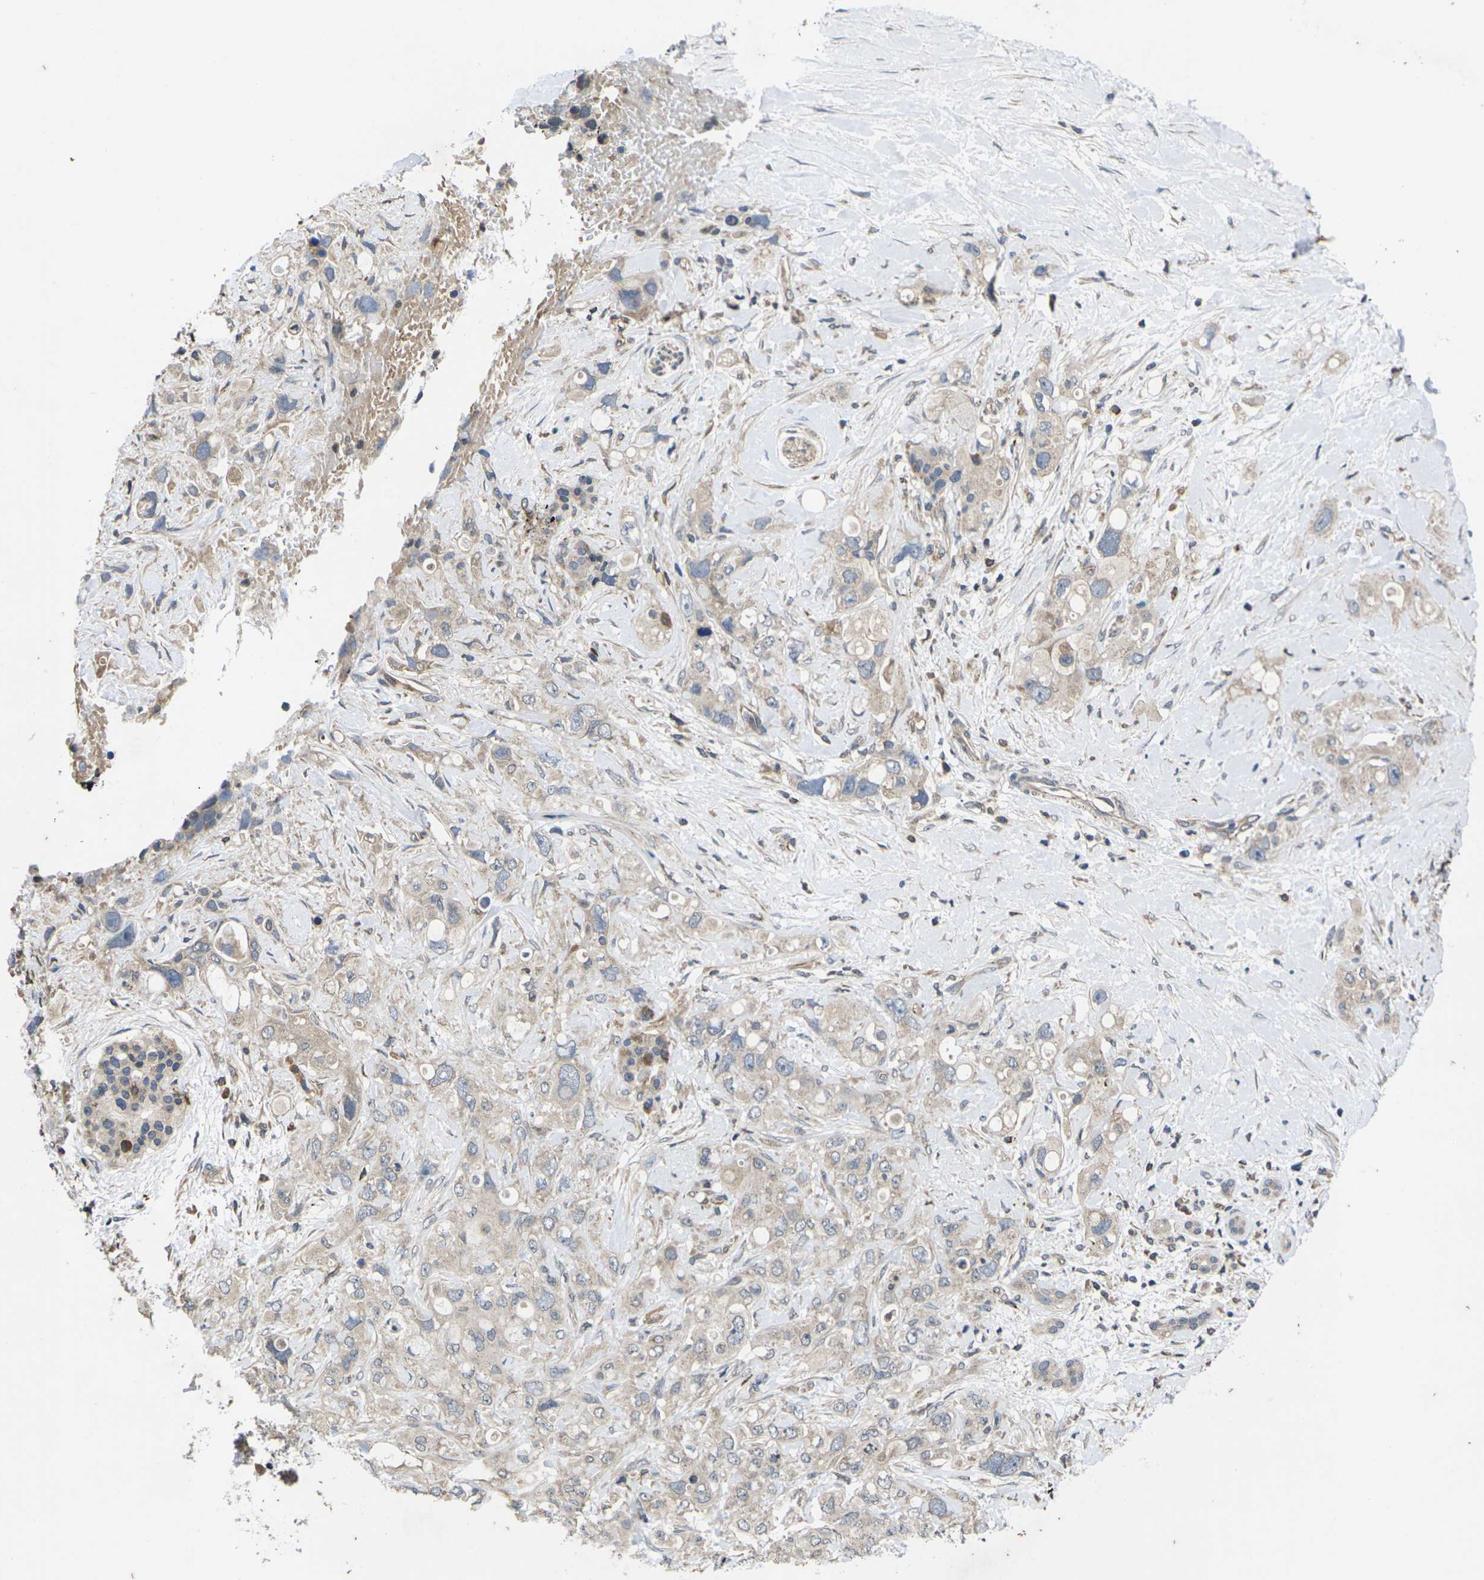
{"staining": {"intensity": "weak", "quantity": ">75%", "location": "cytoplasmic/membranous"}, "tissue": "pancreatic cancer", "cell_type": "Tumor cells", "image_type": "cancer", "snomed": [{"axis": "morphology", "description": "Adenocarcinoma, NOS"}, {"axis": "topography", "description": "Pancreas"}], "caption": "High-power microscopy captured an immunohistochemistry (IHC) micrograph of pancreatic adenocarcinoma, revealing weak cytoplasmic/membranous expression in about >75% of tumor cells.", "gene": "DKK2", "patient": {"sex": "female", "age": 56}}